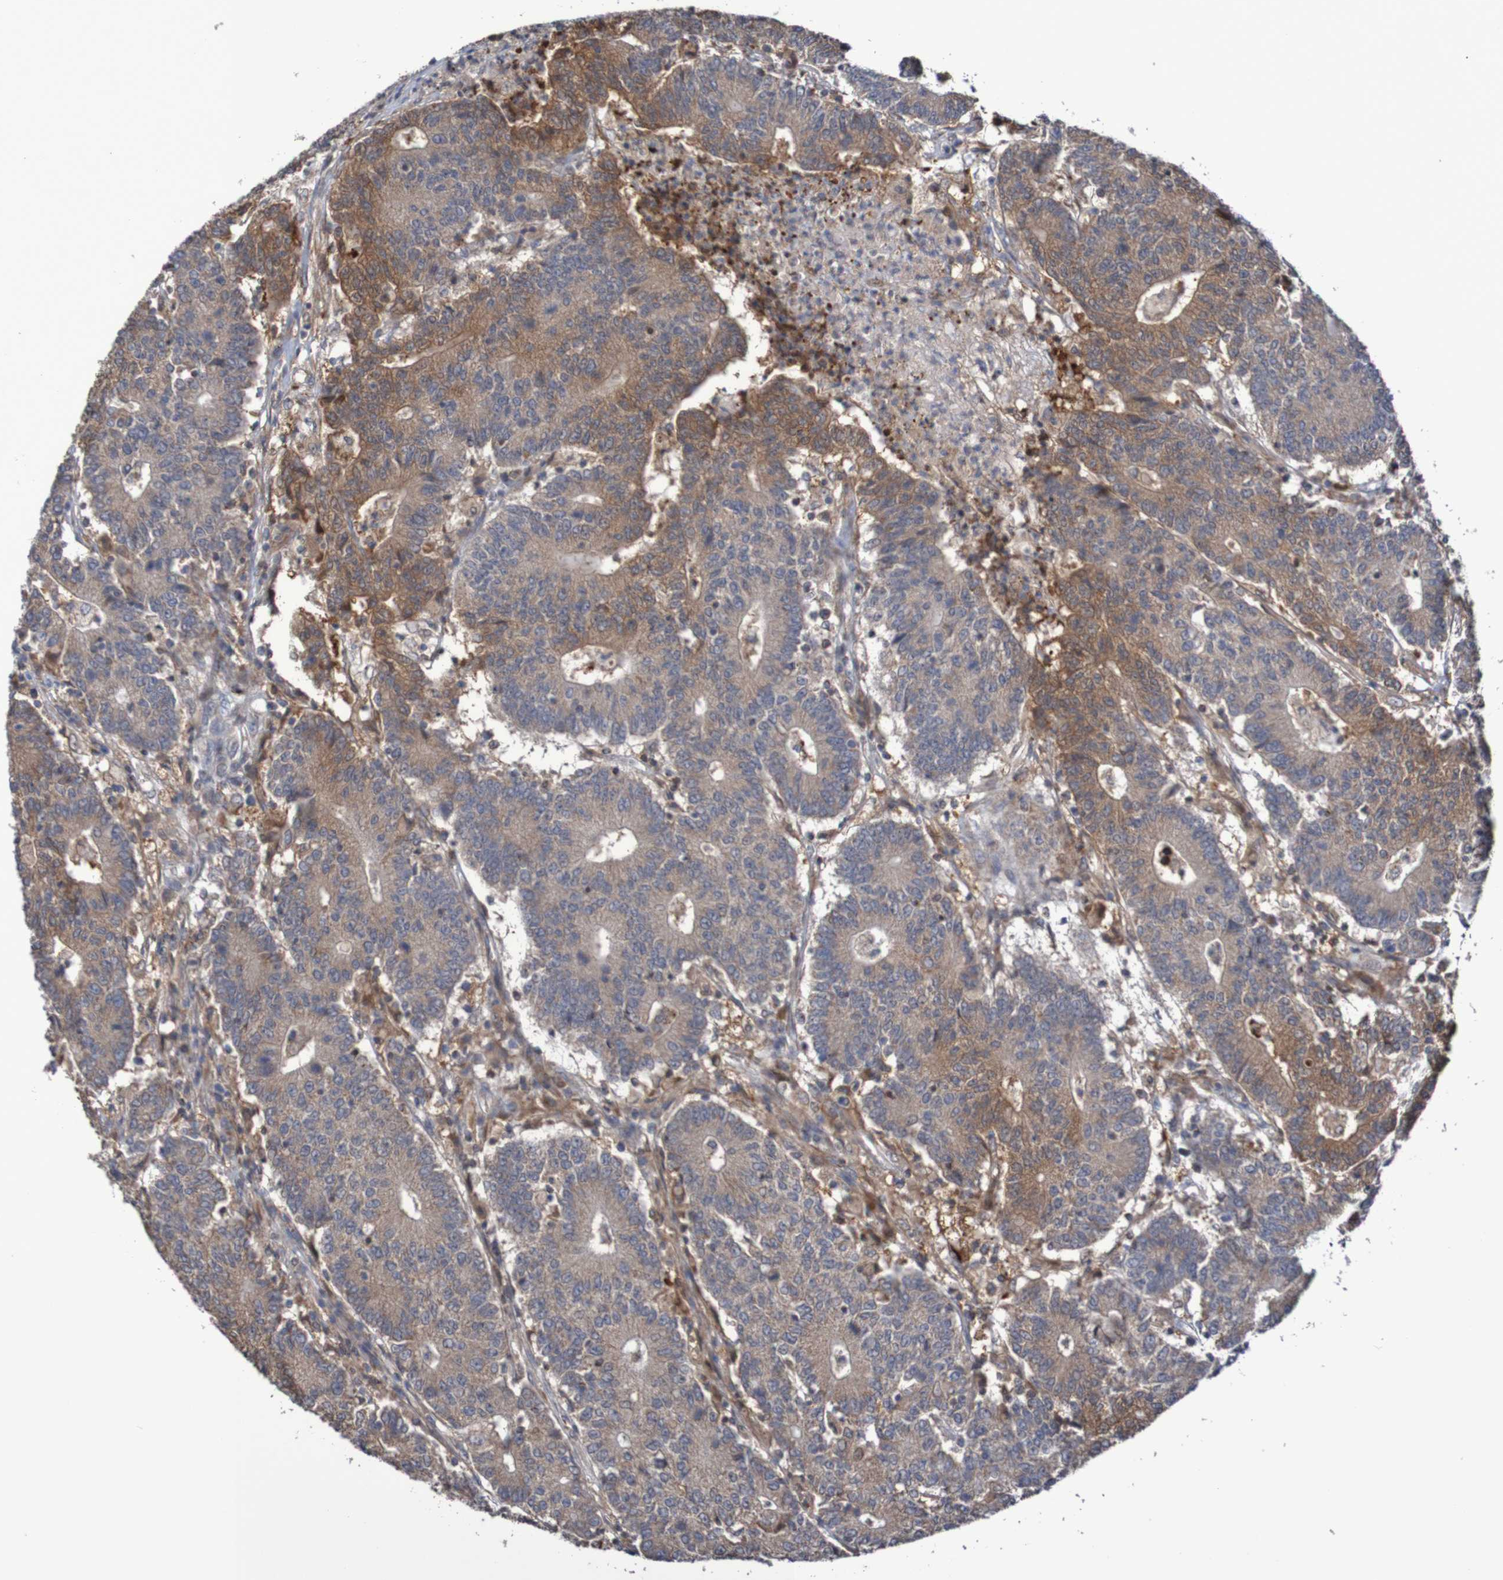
{"staining": {"intensity": "strong", "quantity": "25%-75%", "location": "cytoplasmic/membranous"}, "tissue": "colorectal cancer", "cell_type": "Tumor cells", "image_type": "cancer", "snomed": [{"axis": "morphology", "description": "Normal tissue, NOS"}, {"axis": "morphology", "description": "Adenocarcinoma, NOS"}, {"axis": "topography", "description": "Colon"}], "caption": "A brown stain highlights strong cytoplasmic/membranous expression of a protein in colorectal cancer (adenocarcinoma) tumor cells. The staining was performed using DAB (3,3'-diaminobenzidine), with brown indicating positive protein expression. Nuclei are stained blue with hematoxylin.", "gene": "C3orf18", "patient": {"sex": "female", "age": 75}}